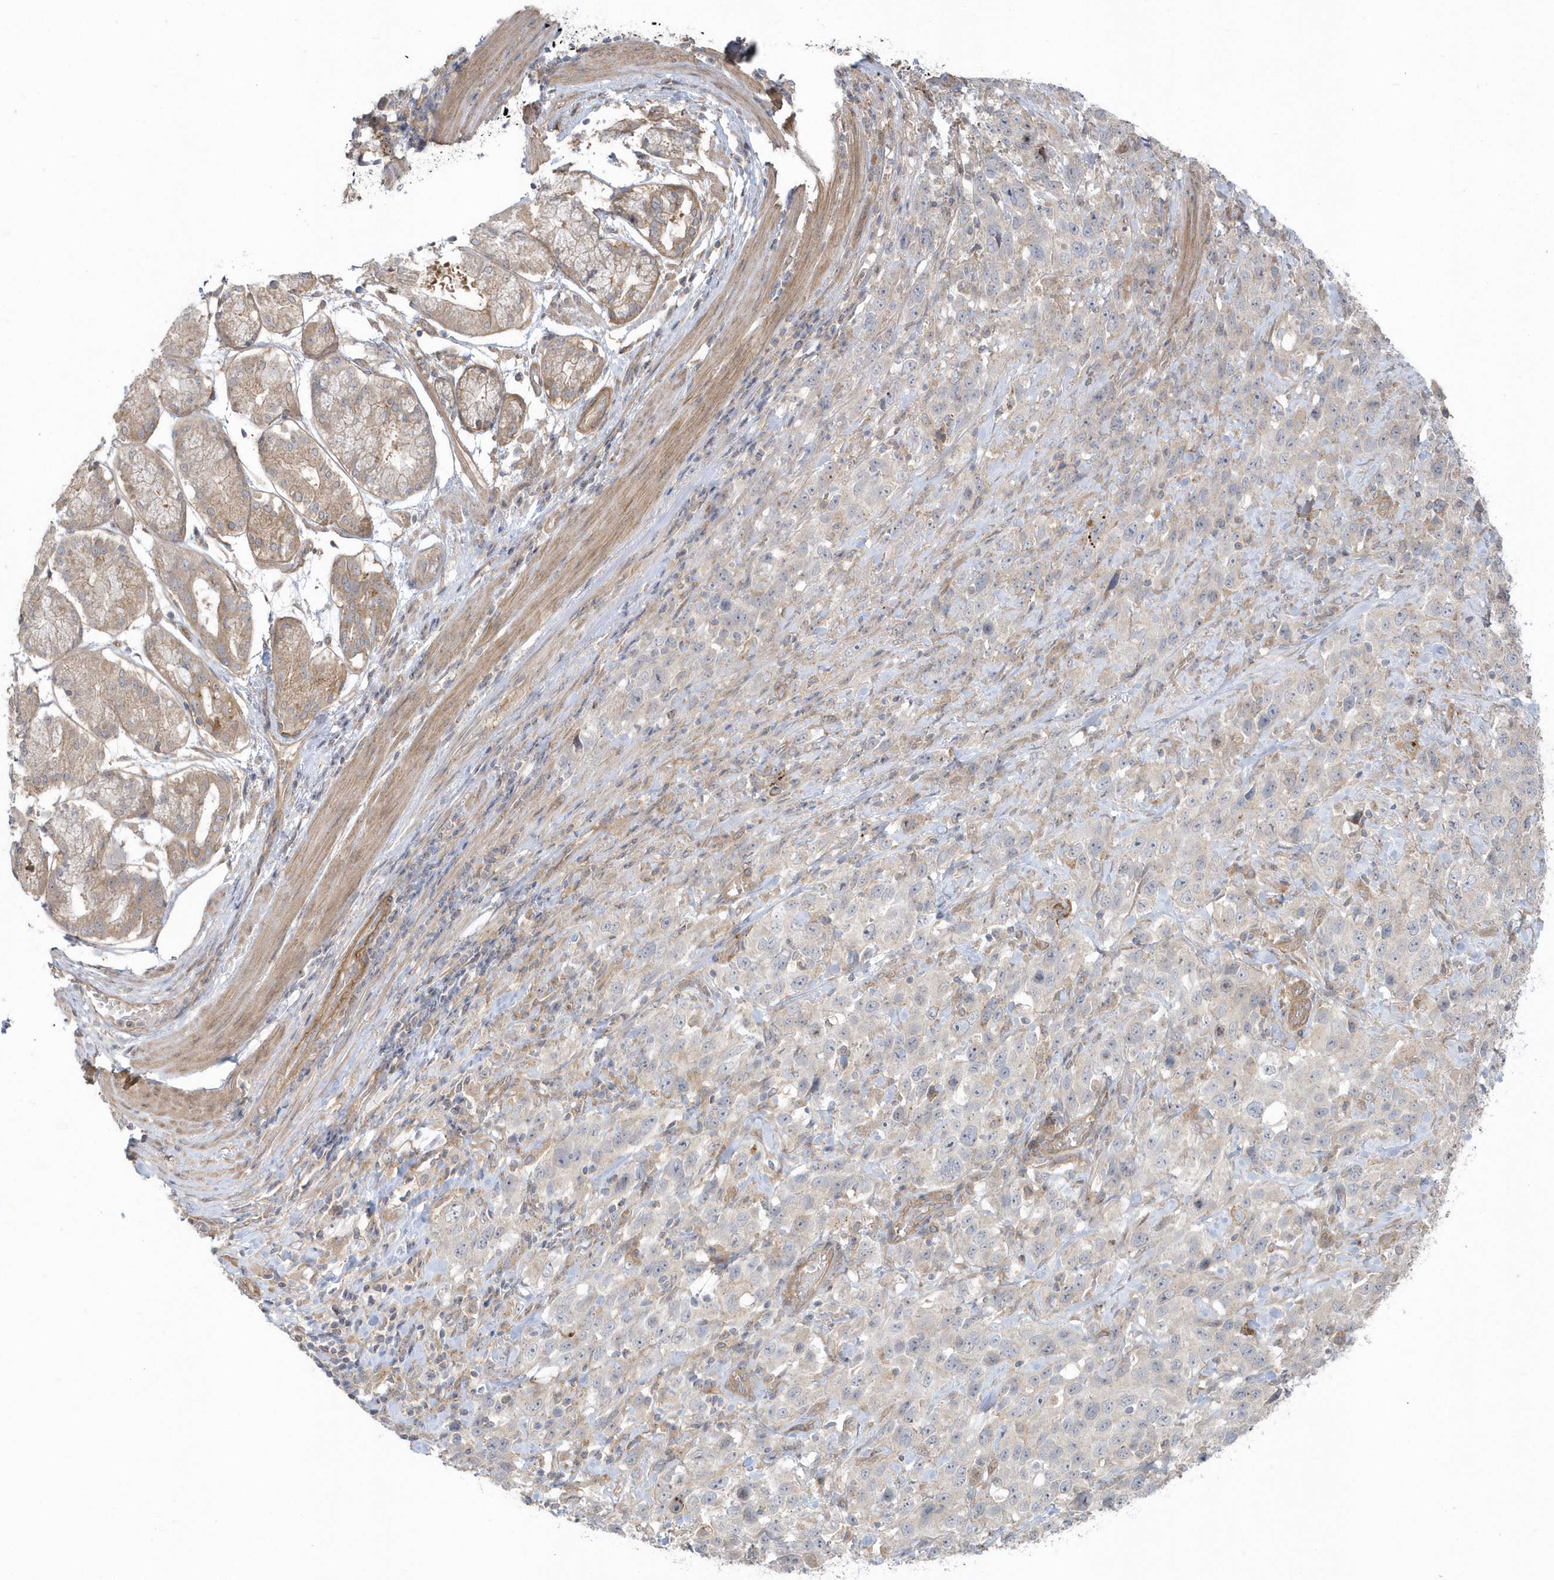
{"staining": {"intensity": "negative", "quantity": "none", "location": "none"}, "tissue": "stomach cancer", "cell_type": "Tumor cells", "image_type": "cancer", "snomed": [{"axis": "morphology", "description": "Normal tissue, NOS"}, {"axis": "morphology", "description": "Adenocarcinoma, NOS"}, {"axis": "topography", "description": "Lymph node"}, {"axis": "topography", "description": "Stomach"}], "caption": "The immunohistochemistry (IHC) image has no significant positivity in tumor cells of stomach adenocarcinoma tissue.", "gene": "ACTR1A", "patient": {"sex": "male", "age": 48}}